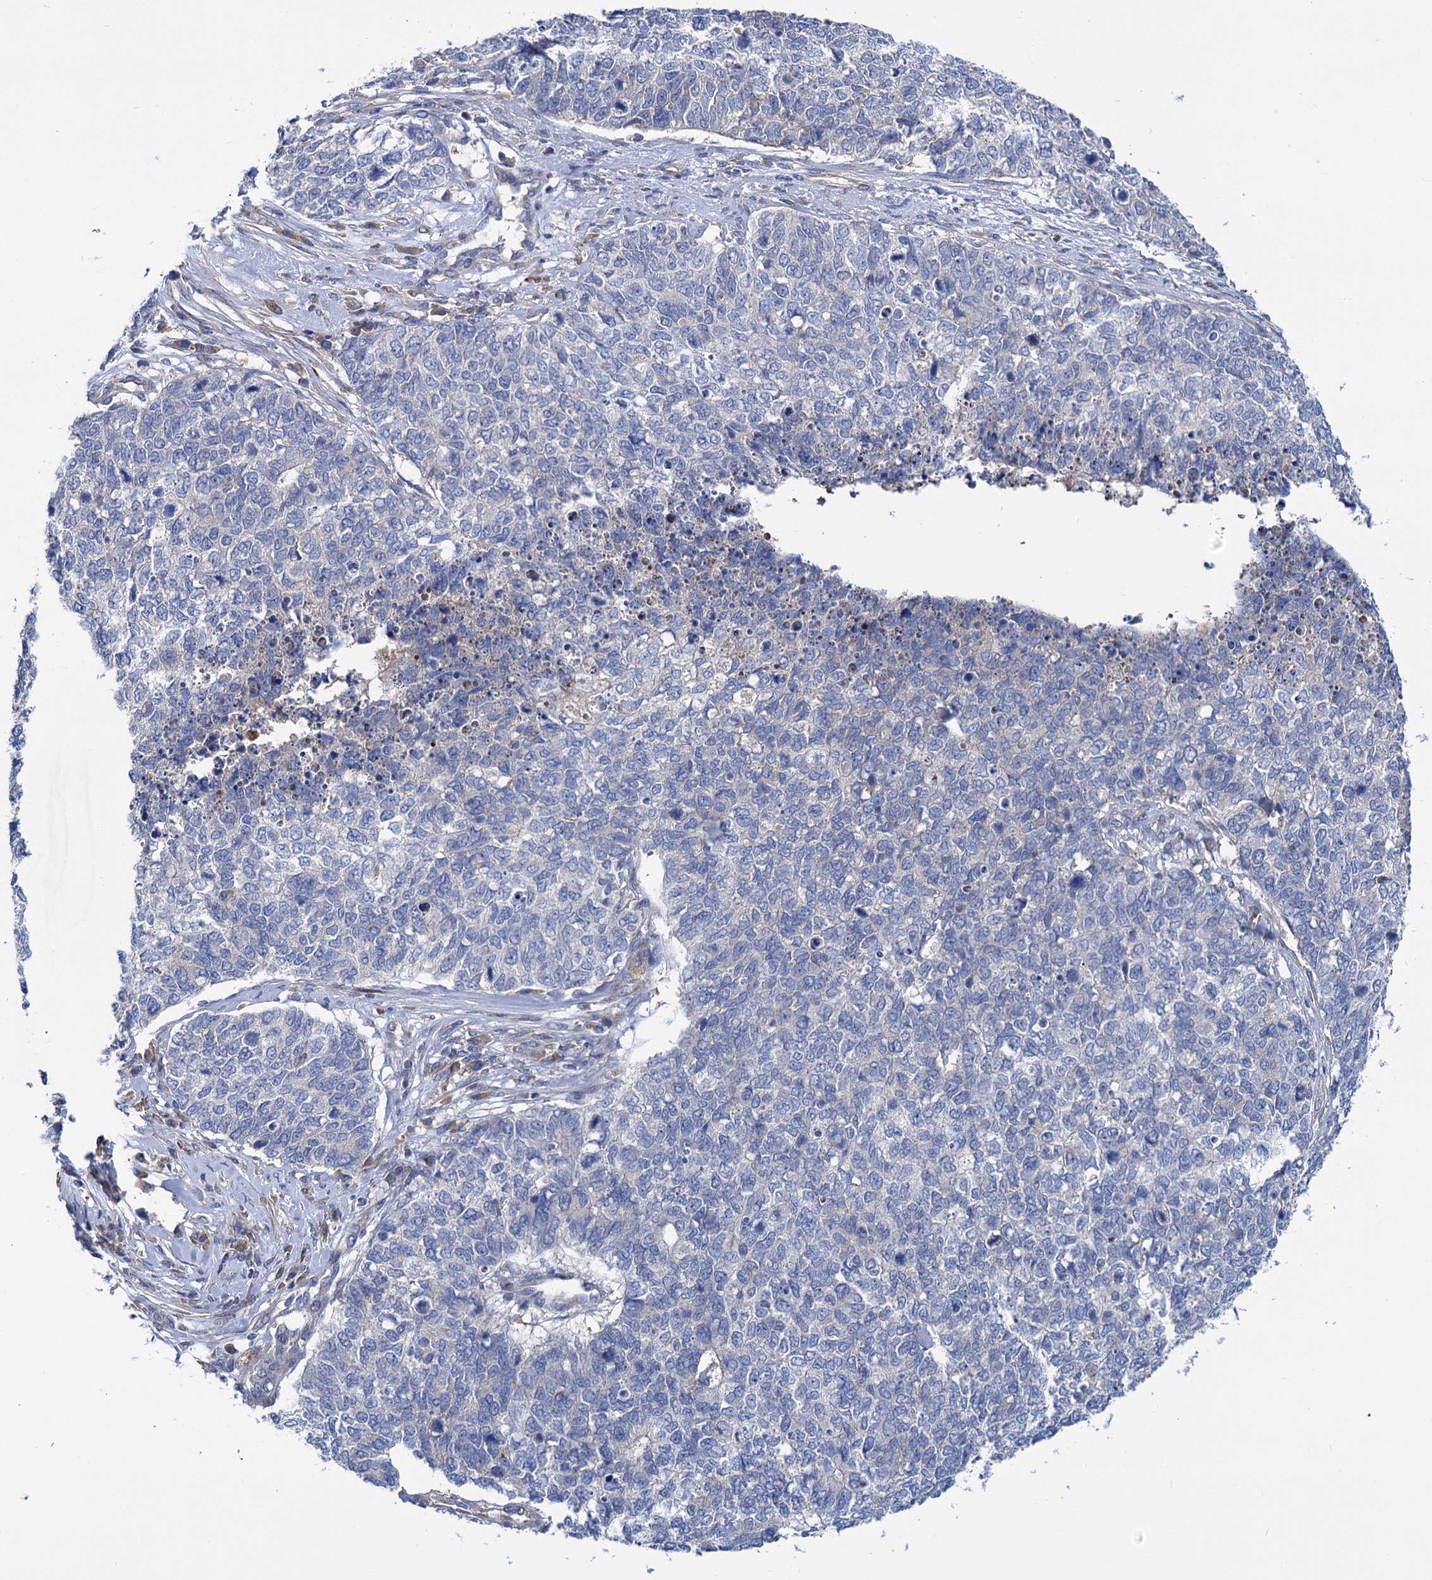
{"staining": {"intensity": "negative", "quantity": "none", "location": "none"}, "tissue": "cervical cancer", "cell_type": "Tumor cells", "image_type": "cancer", "snomed": [{"axis": "morphology", "description": "Squamous cell carcinoma, NOS"}, {"axis": "topography", "description": "Cervix"}], "caption": "Tumor cells are negative for brown protein staining in cervical cancer.", "gene": "TRIM55", "patient": {"sex": "female", "age": 63}}